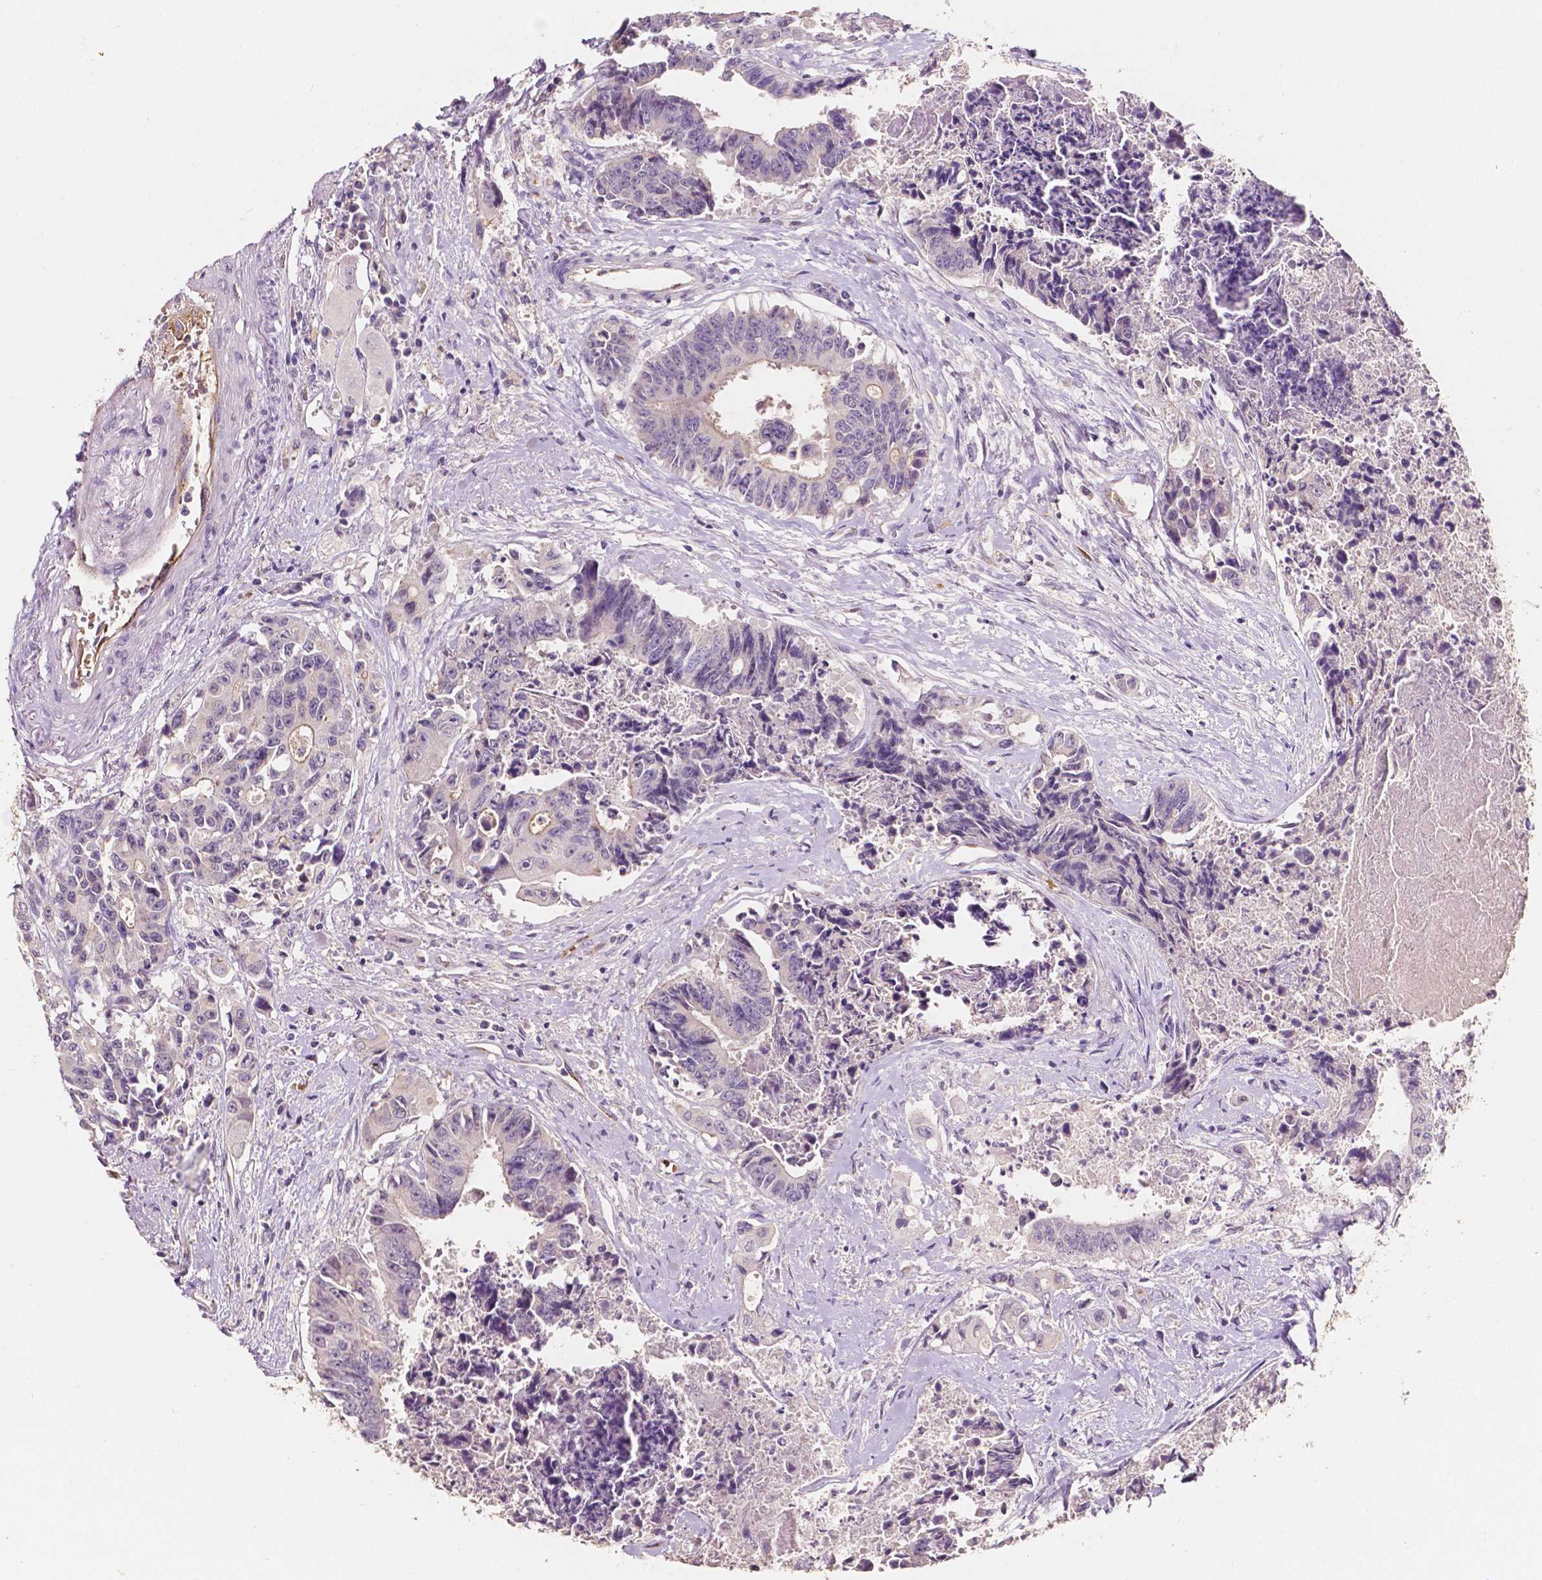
{"staining": {"intensity": "negative", "quantity": "none", "location": "none"}, "tissue": "colorectal cancer", "cell_type": "Tumor cells", "image_type": "cancer", "snomed": [{"axis": "morphology", "description": "Adenocarcinoma, NOS"}, {"axis": "topography", "description": "Rectum"}], "caption": "High magnification brightfield microscopy of colorectal cancer stained with DAB (brown) and counterstained with hematoxylin (blue): tumor cells show no significant expression.", "gene": "SLC22A4", "patient": {"sex": "male", "age": 54}}